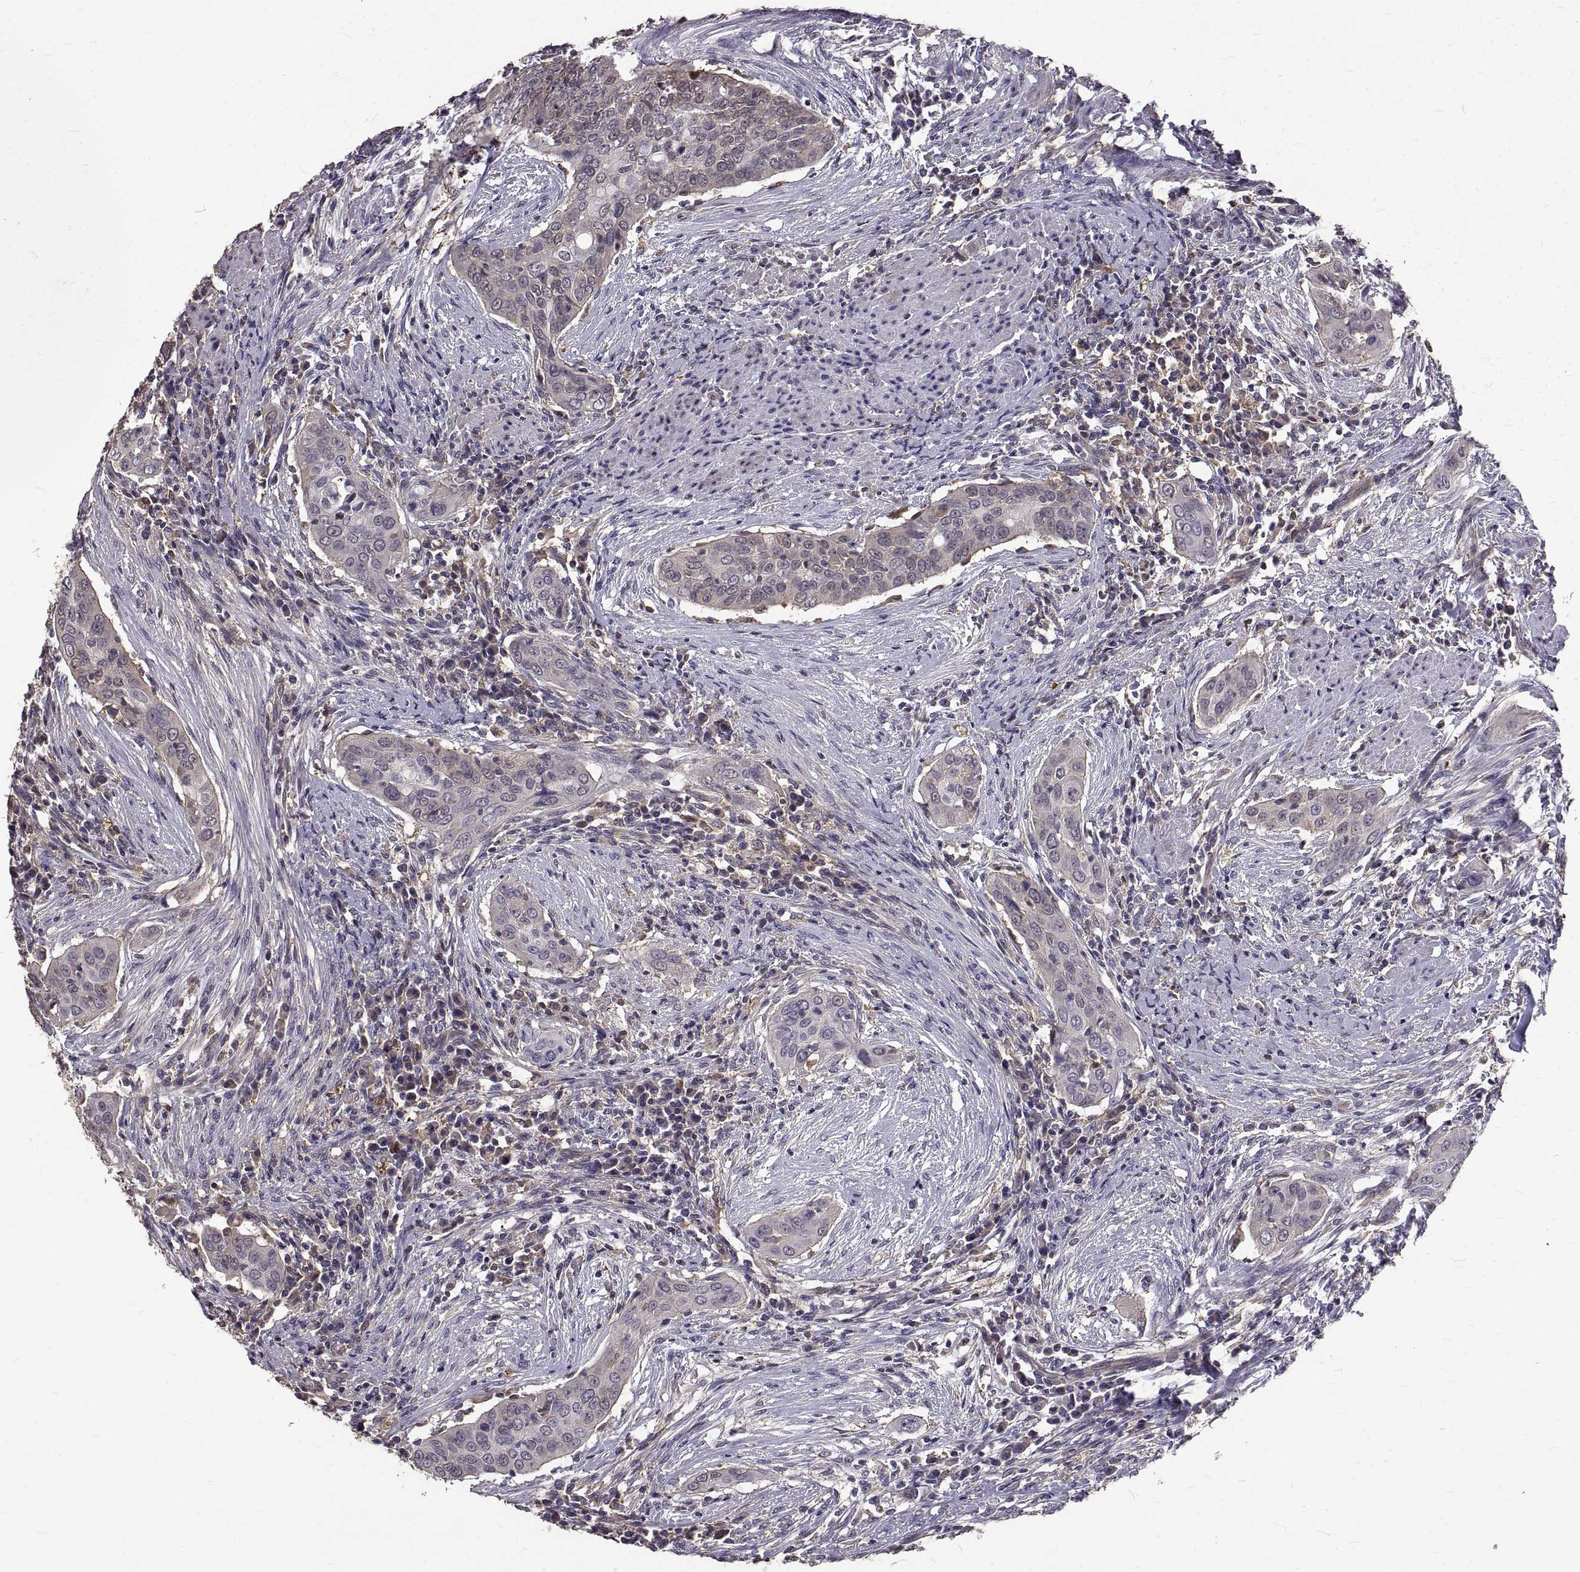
{"staining": {"intensity": "negative", "quantity": "none", "location": "none"}, "tissue": "urothelial cancer", "cell_type": "Tumor cells", "image_type": "cancer", "snomed": [{"axis": "morphology", "description": "Urothelial carcinoma, High grade"}, {"axis": "topography", "description": "Urinary bladder"}], "caption": "Tumor cells show no significant expression in high-grade urothelial carcinoma.", "gene": "PEA15", "patient": {"sex": "male", "age": 82}}